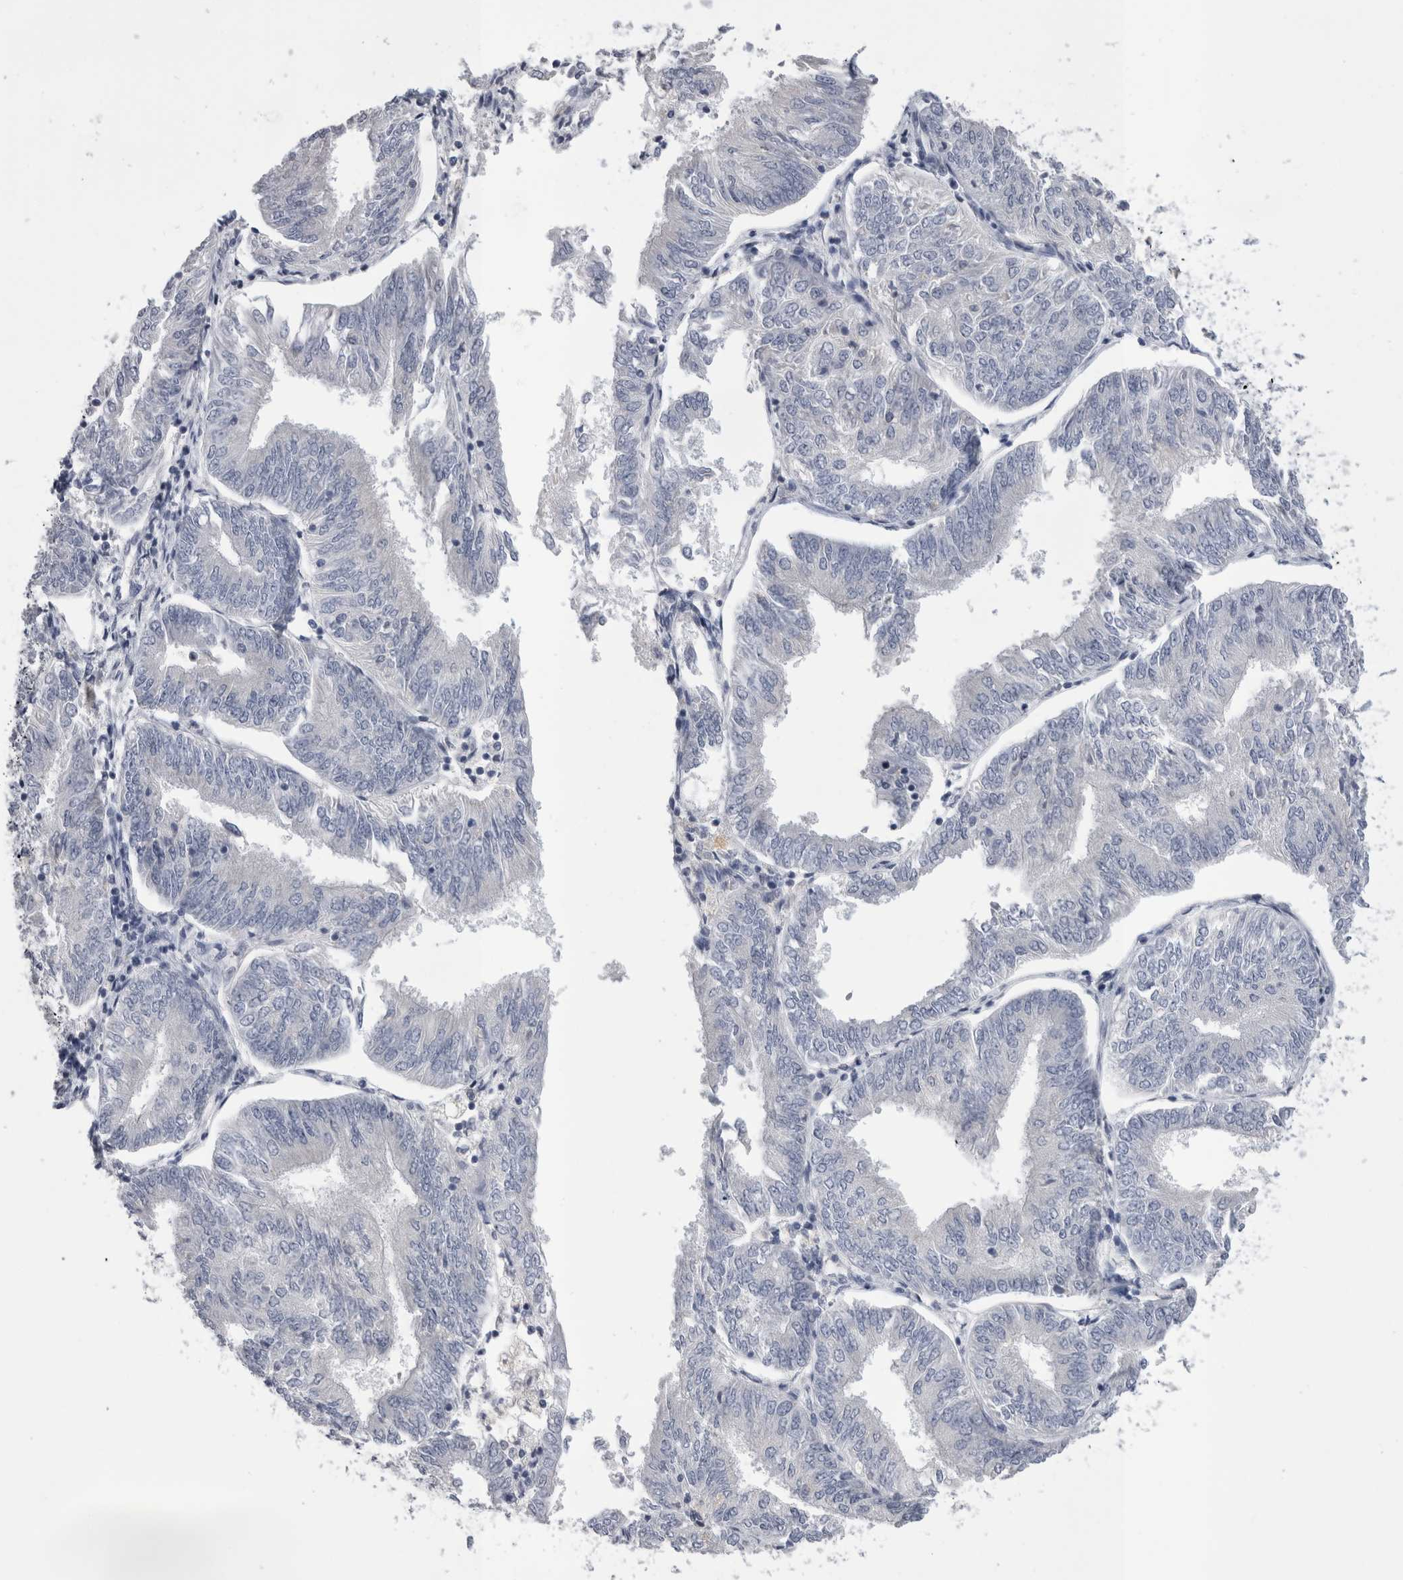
{"staining": {"intensity": "negative", "quantity": "none", "location": "none"}, "tissue": "endometrial cancer", "cell_type": "Tumor cells", "image_type": "cancer", "snomed": [{"axis": "morphology", "description": "Adenocarcinoma, NOS"}, {"axis": "topography", "description": "Endometrium"}], "caption": "Tumor cells show no significant protein staining in adenocarcinoma (endometrial).", "gene": "DHRS4", "patient": {"sex": "female", "age": 58}}